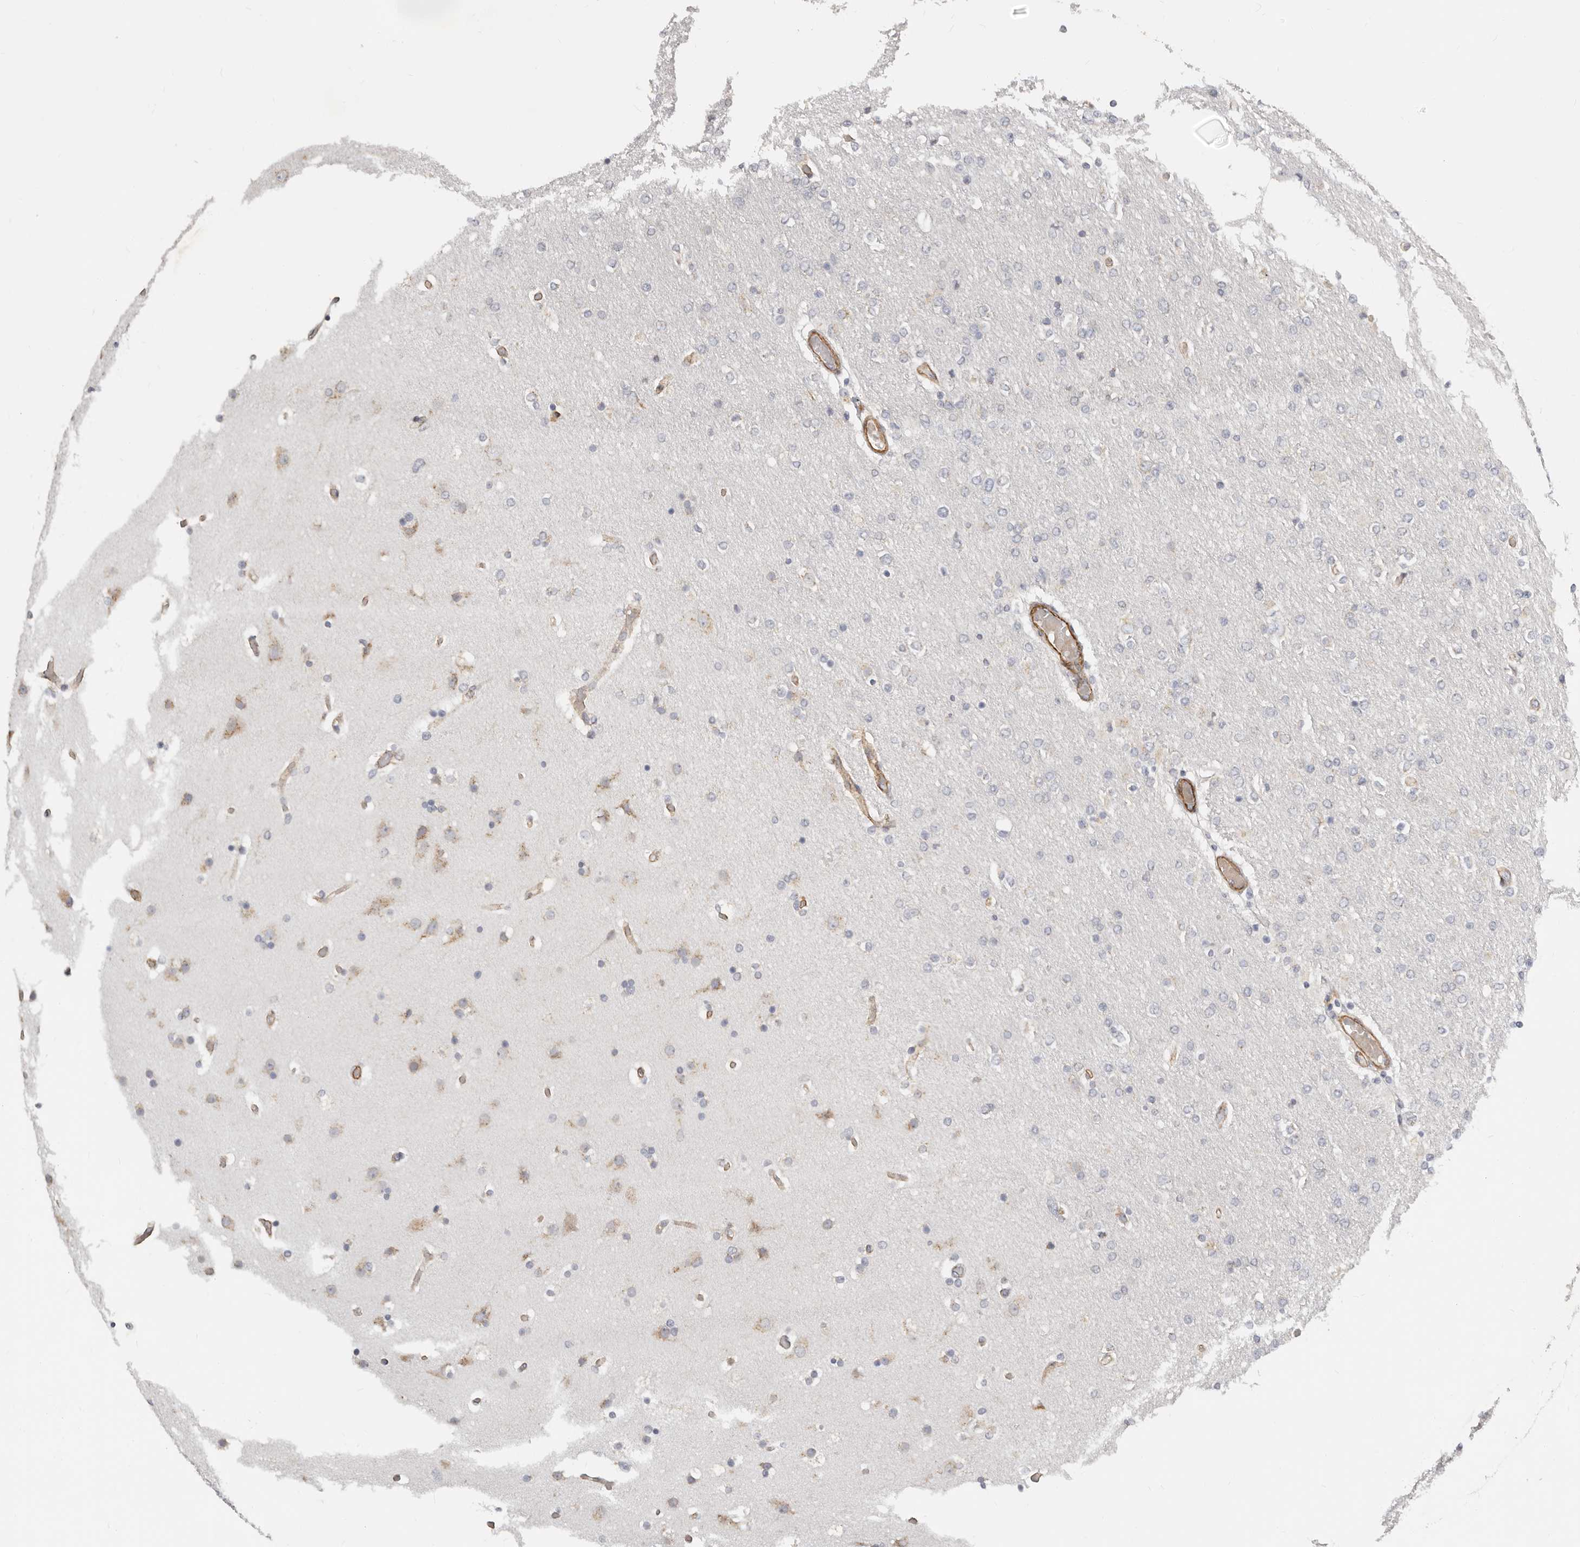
{"staining": {"intensity": "weak", "quantity": "<25%", "location": "cytoplasmic/membranous"}, "tissue": "glioma", "cell_type": "Tumor cells", "image_type": "cancer", "snomed": [{"axis": "morphology", "description": "Glioma, malignant, High grade"}, {"axis": "topography", "description": "Cerebral cortex"}], "caption": "This micrograph is of malignant high-grade glioma stained with IHC to label a protein in brown with the nuclei are counter-stained blue. There is no staining in tumor cells. (DAB (3,3'-diaminobenzidine) immunohistochemistry visualized using brightfield microscopy, high magnification).", "gene": "RABAC1", "patient": {"sex": "female", "age": 36}}